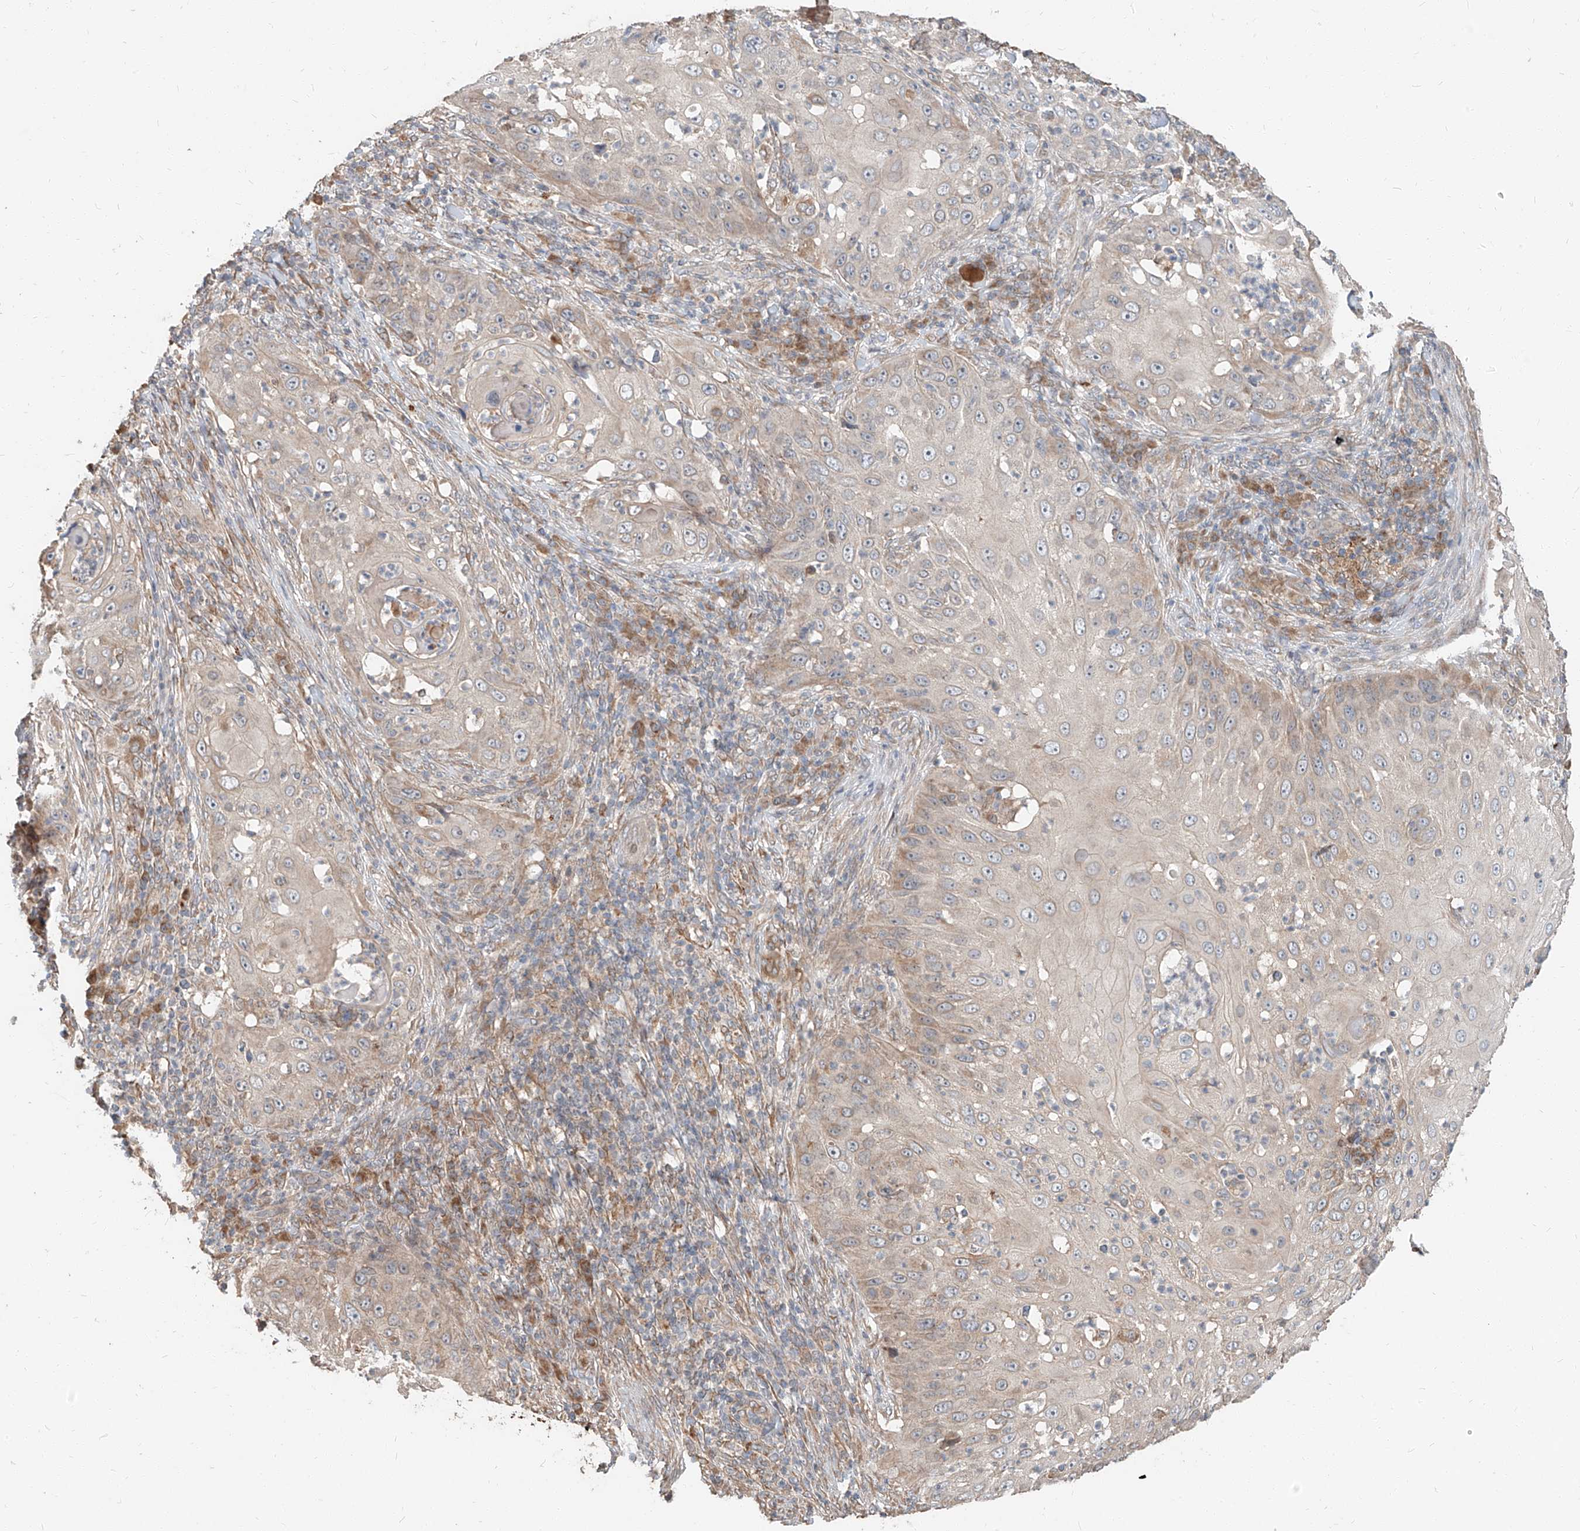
{"staining": {"intensity": "weak", "quantity": "<25%", "location": "cytoplasmic/membranous"}, "tissue": "skin cancer", "cell_type": "Tumor cells", "image_type": "cancer", "snomed": [{"axis": "morphology", "description": "Squamous cell carcinoma, NOS"}, {"axis": "topography", "description": "Skin"}], "caption": "Immunohistochemistry photomicrograph of neoplastic tissue: squamous cell carcinoma (skin) stained with DAB (3,3'-diaminobenzidine) reveals no significant protein positivity in tumor cells.", "gene": "STX19", "patient": {"sex": "female", "age": 44}}